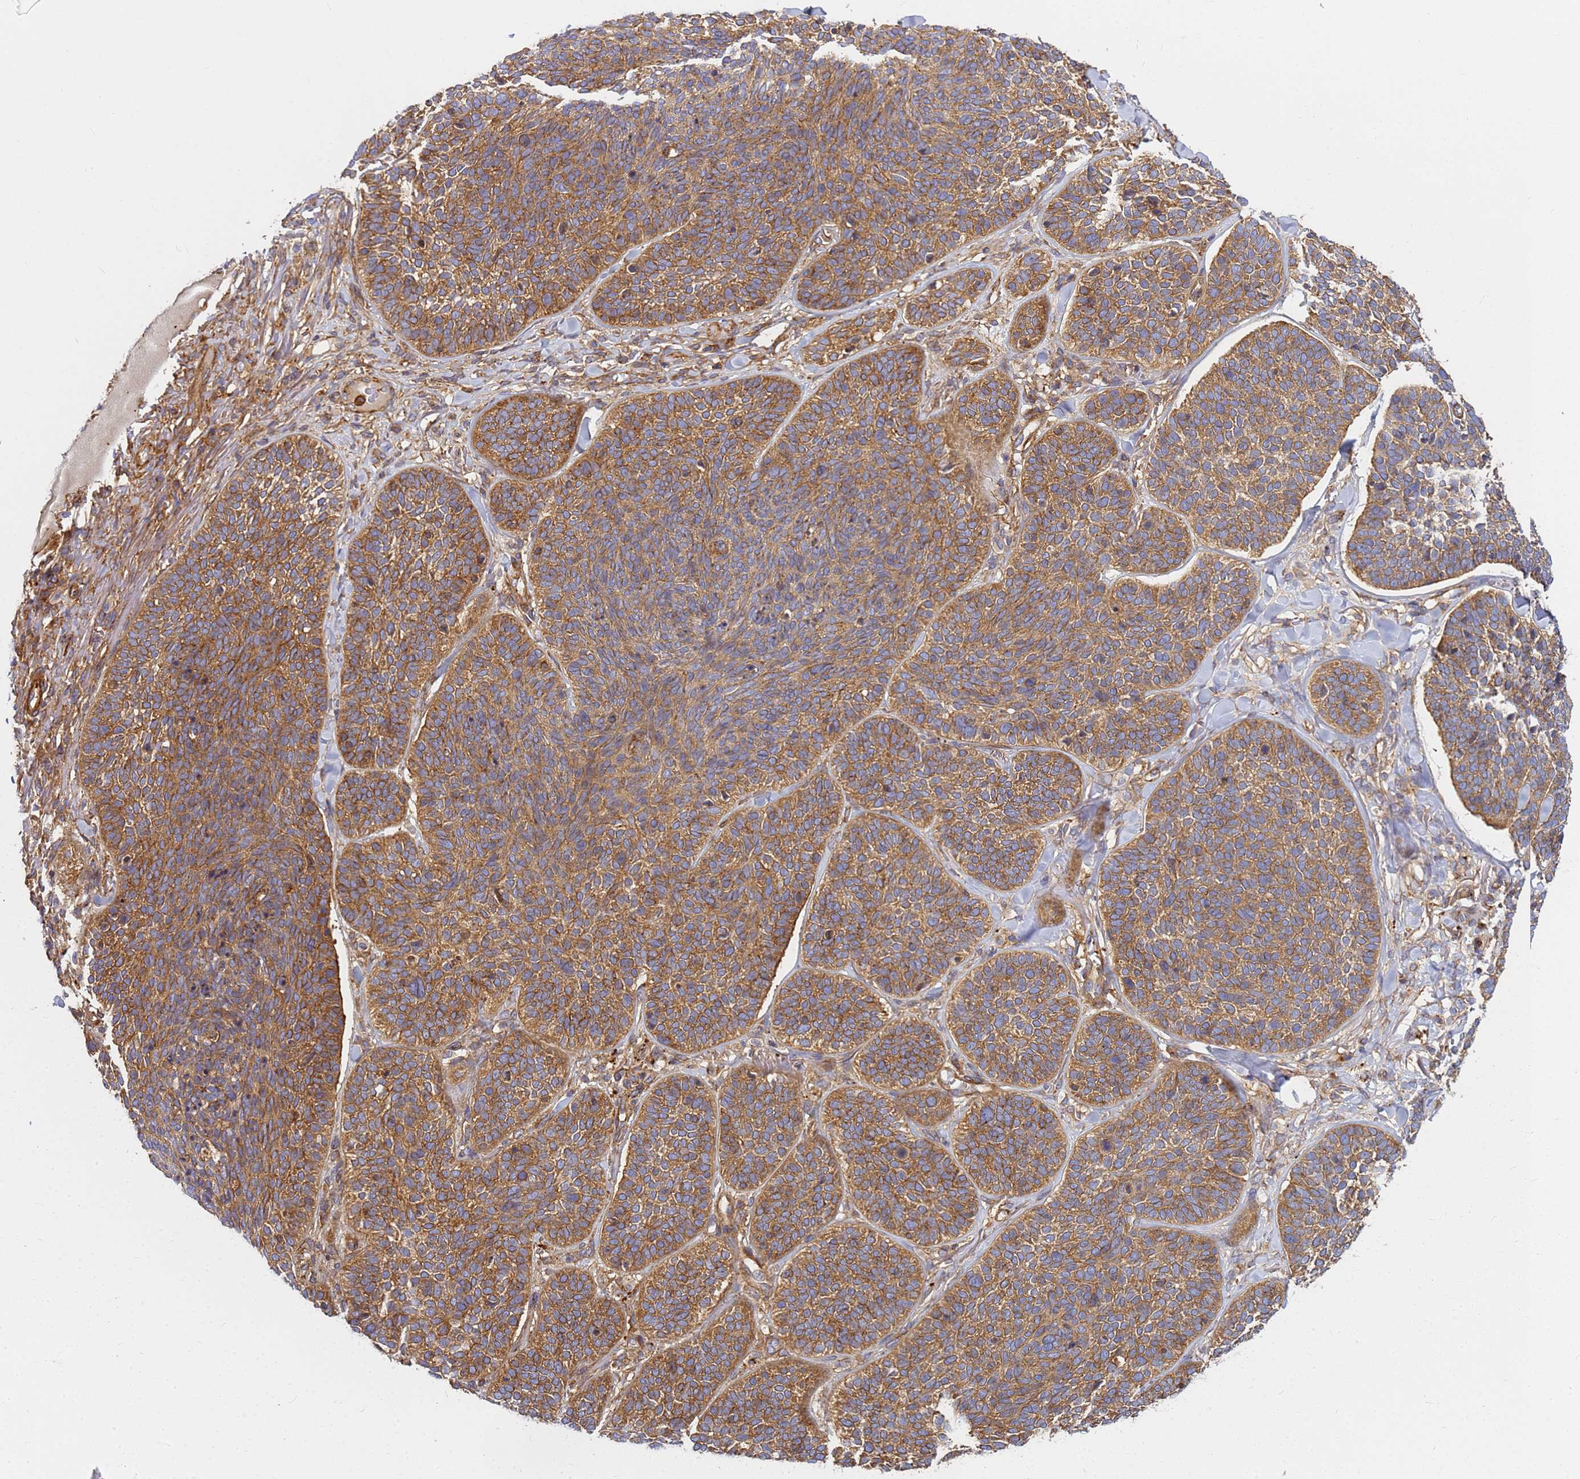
{"staining": {"intensity": "moderate", "quantity": ">75%", "location": "cytoplasmic/membranous"}, "tissue": "skin cancer", "cell_type": "Tumor cells", "image_type": "cancer", "snomed": [{"axis": "morphology", "description": "Basal cell carcinoma"}, {"axis": "topography", "description": "Skin"}], "caption": "Skin basal cell carcinoma stained with a brown dye shows moderate cytoplasmic/membranous positive expression in approximately >75% of tumor cells.", "gene": "C2CD5", "patient": {"sex": "male", "age": 85}}